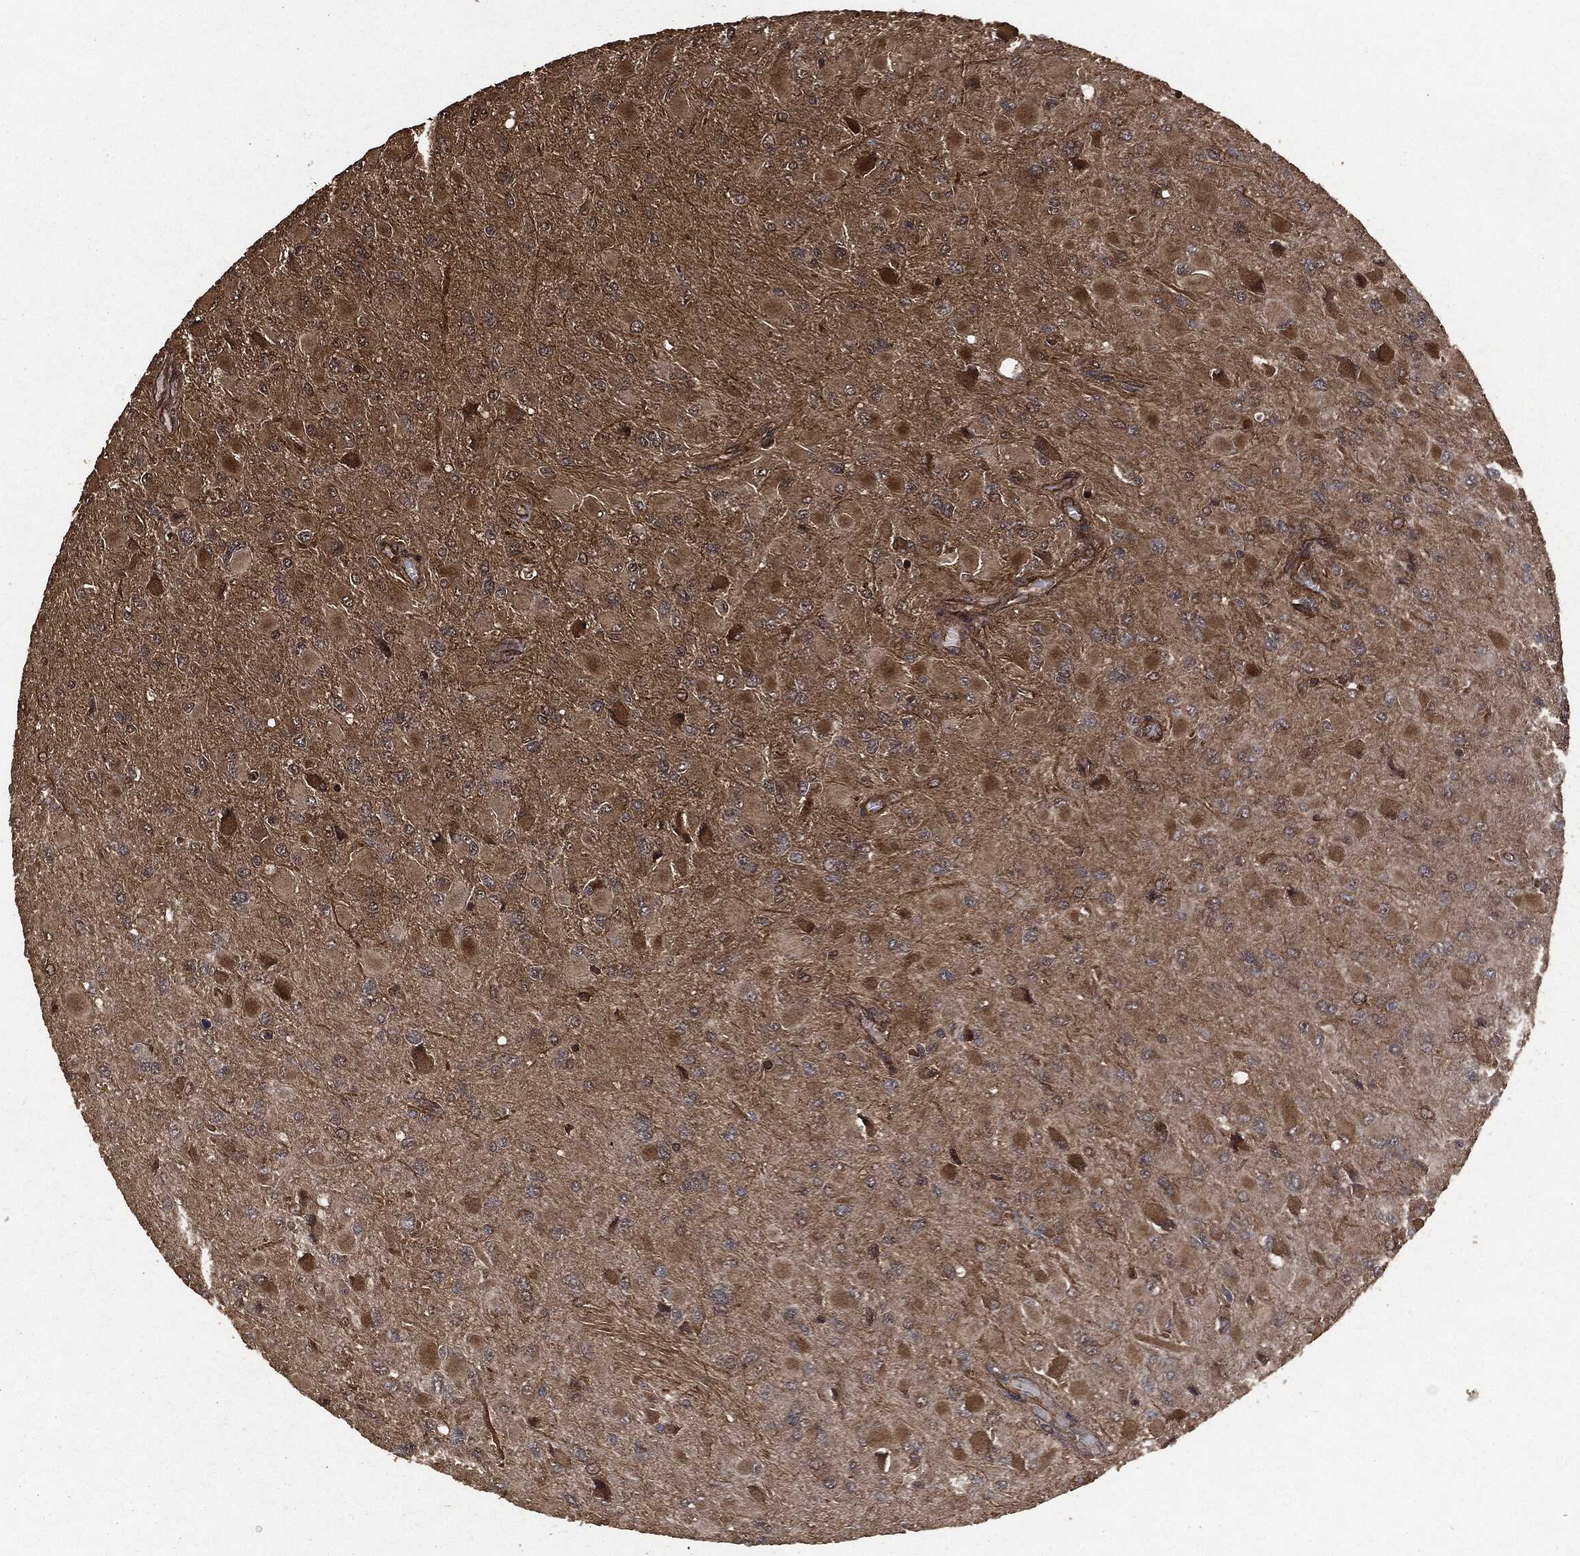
{"staining": {"intensity": "moderate", "quantity": "25%-75%", "location": "cytoplasmic/membranous"}, "tissue": "glioma", "cell_type": "Tumor cells", "image_type": "cancer", "snomed": [{"axis": "morphology", "description": "Glioma, malignant, High grade"}, {"axis": "topography", "description": "Cerebral cortex"}], "caption": "Immunohistochemistry histopathology image of neoplastic tissue: human malignant glioma (high-grade) stained using immunohistochemistry demonstrates medium levels of moderate protein expression localized specifically in the cytoplasmic/membranous of tumor cells, appearing as a cytoplasmic/membranous brown color.", "gene": "HRAS", "patient": {"sex": "female", "age": 36}}